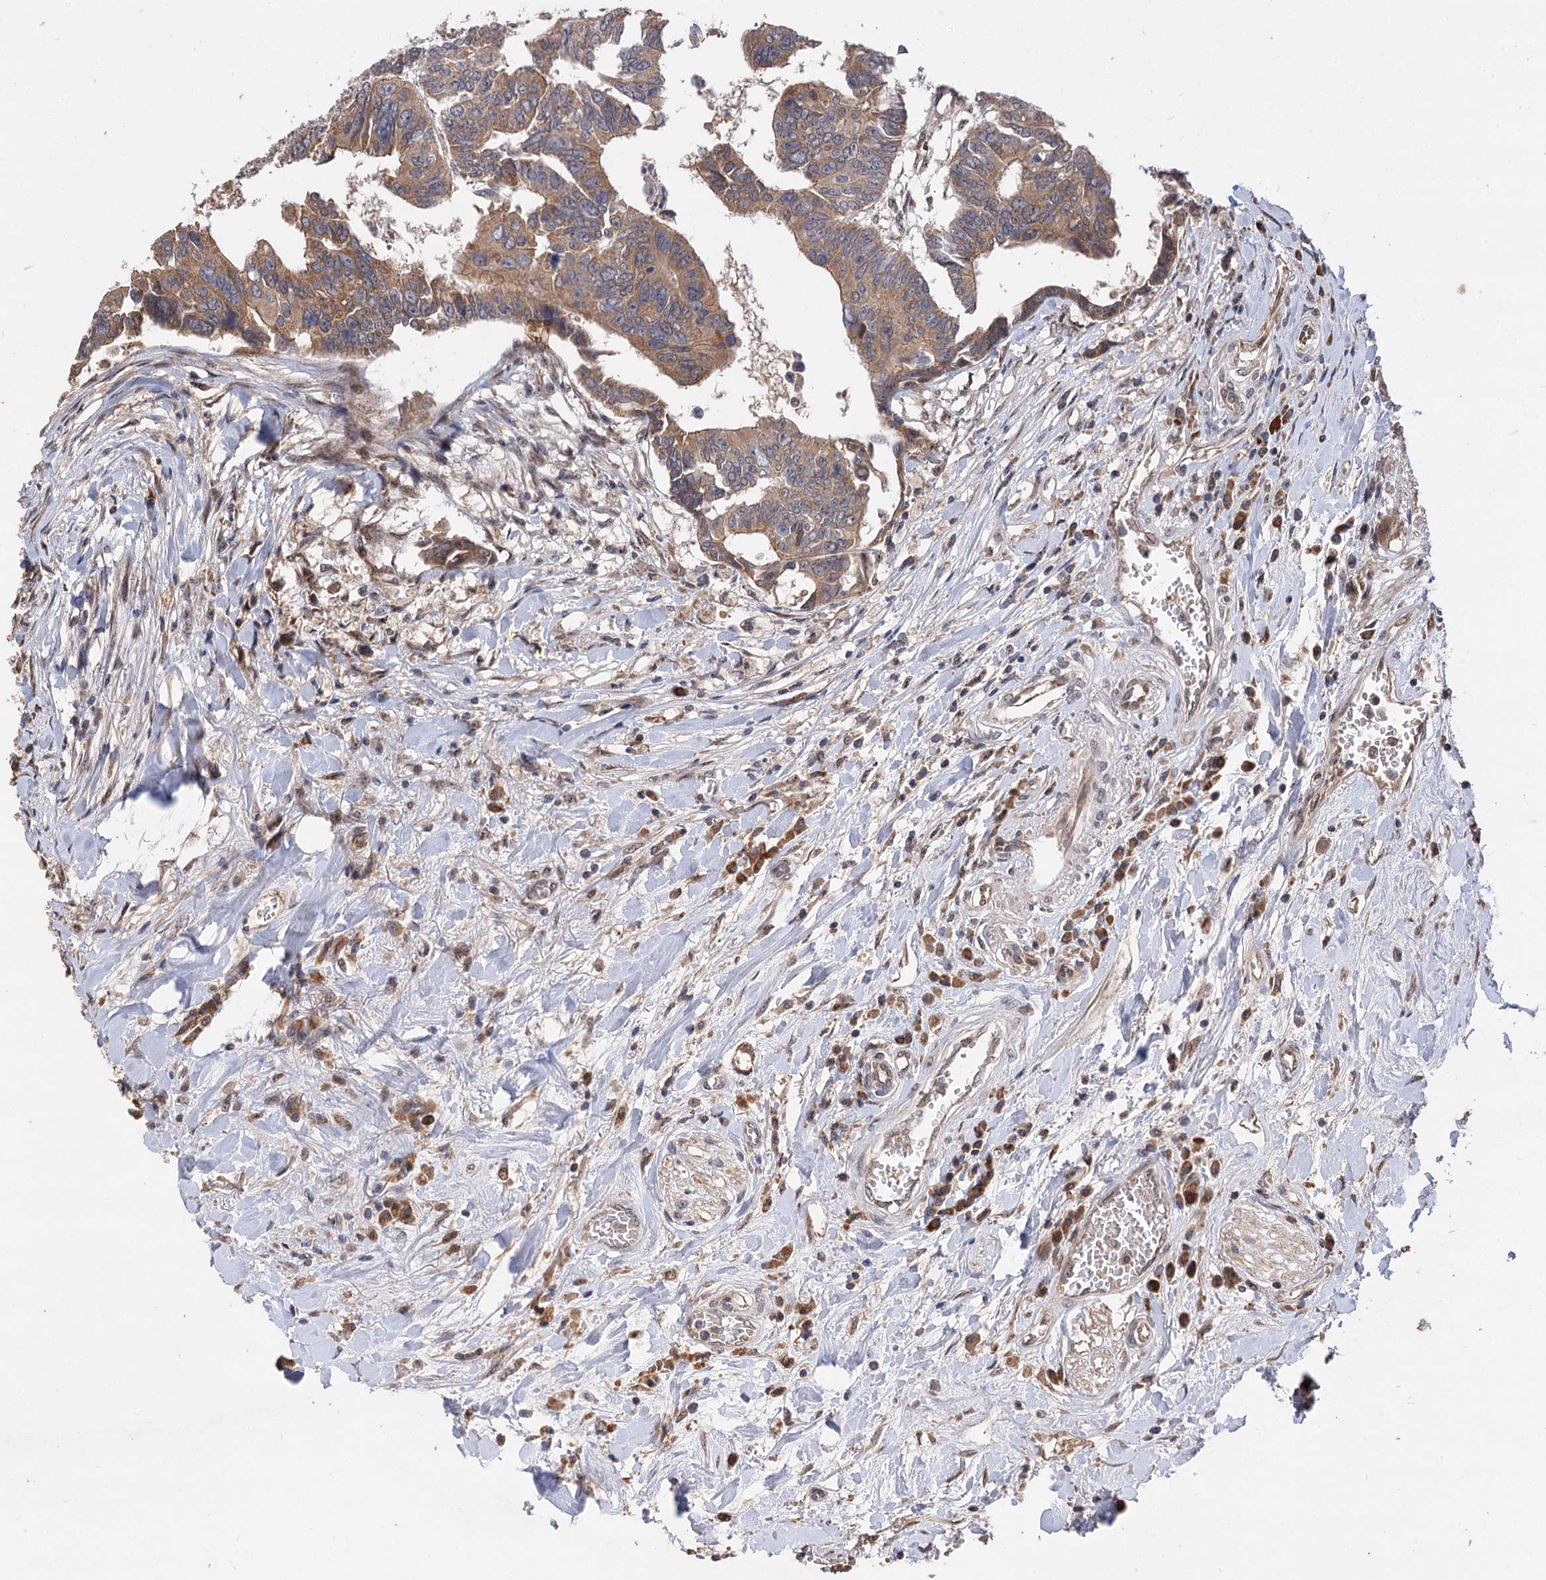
{"staining": {"intensity": "weak", "quantity": ">75%", "location": "cytoplasmic/membranous"}, "tissue": "colorectal cancer", "cell_type": "Tumor cells", "image_type": "cancer", "snomed": [{"axis": "morphology", "description": "Adenocarcinoma, NOS"}, {"axis": "topography", "description": "Rectum"}], "caption": "The histopathology image demonstrates staining of adenocarcinoma (colorectal), revealing weak cytoplasmic/membranous protein expression (brown color) within tumor cells. Immunohistochemistry (ihc) stains the protein in brown and the nuclei are stained blue.", "gene": "FBXW8", "patient": {"sex": "female", "age": 65}}